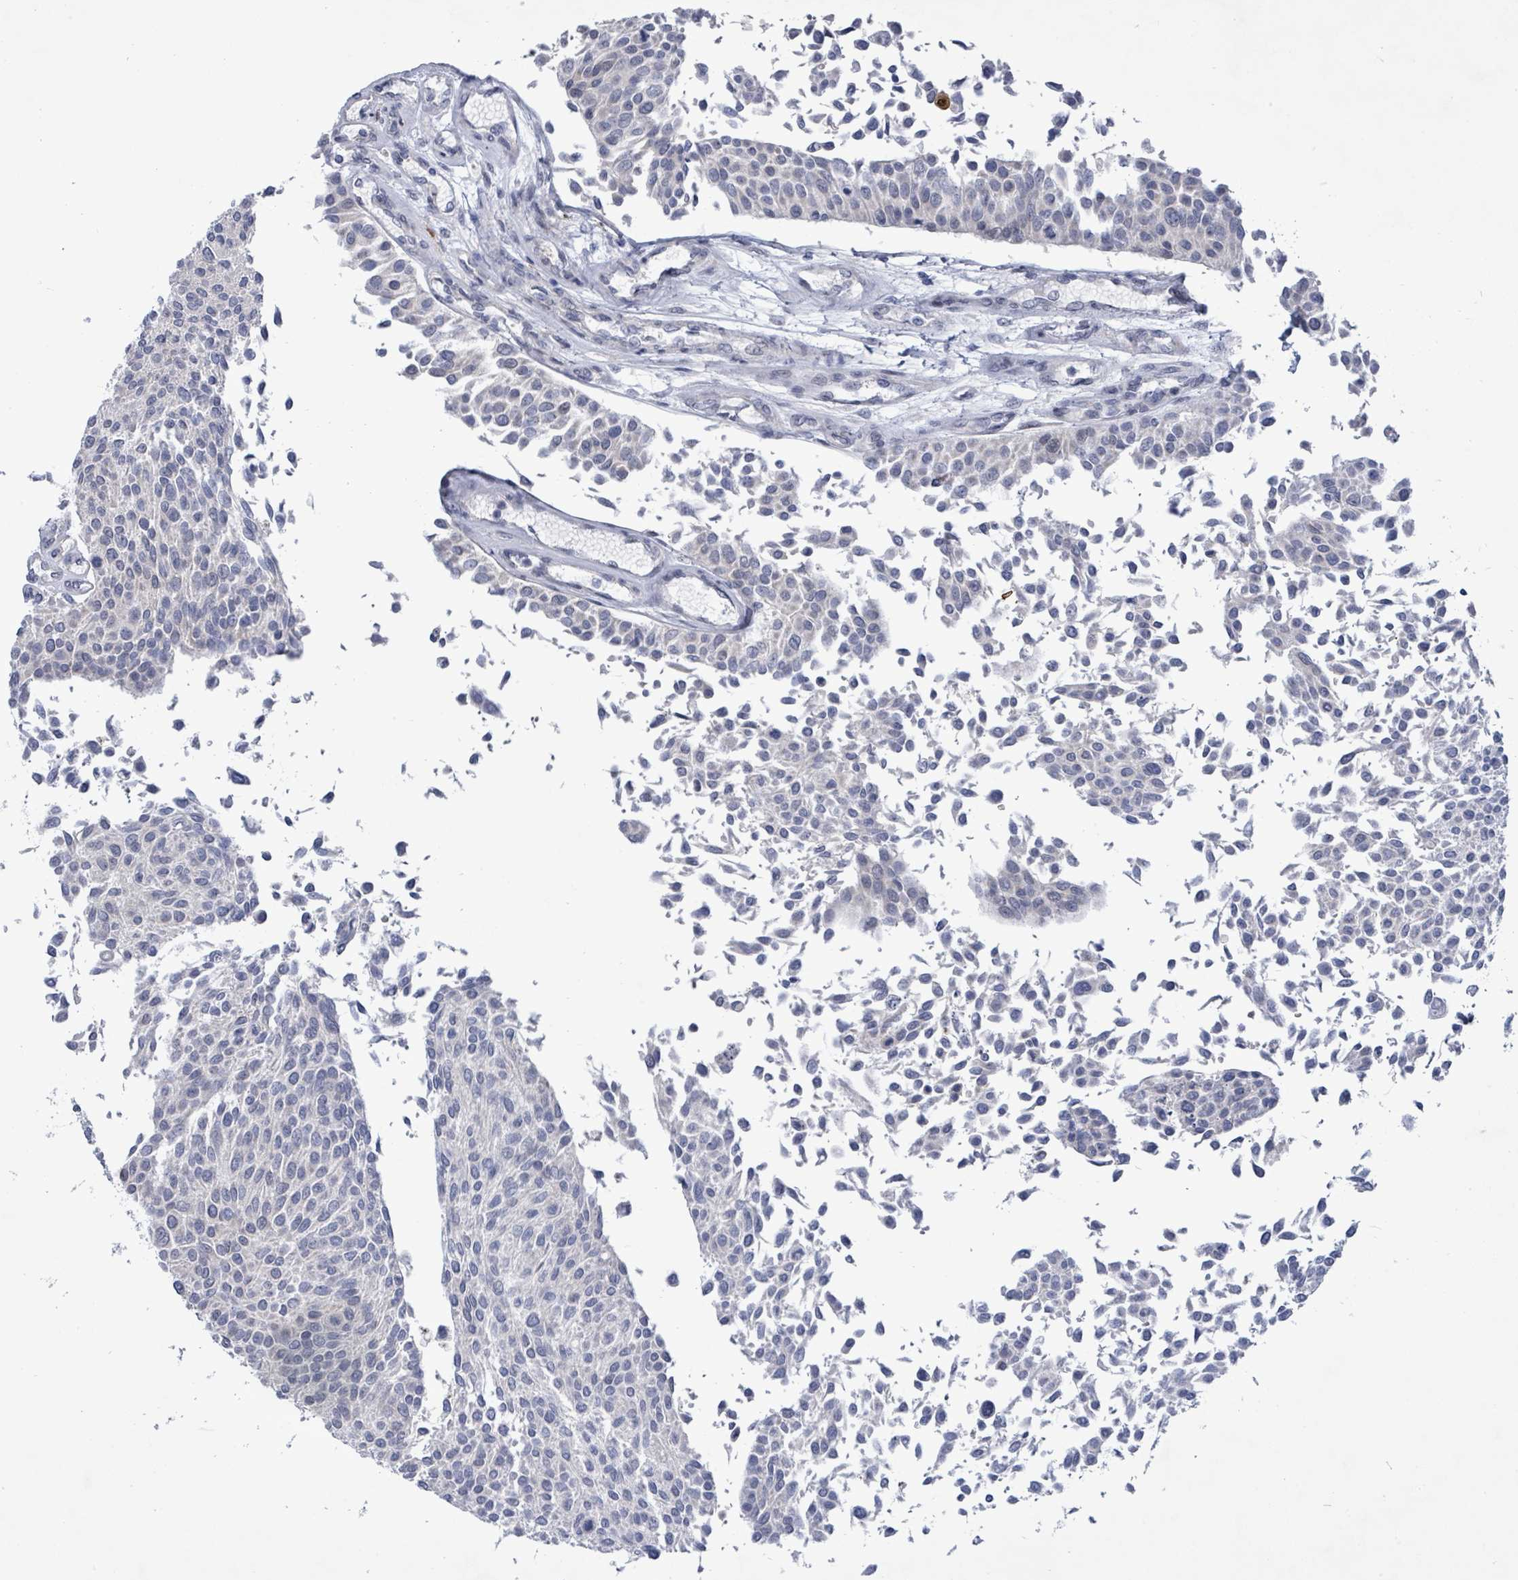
{"staining": {"intensity": "negative", "quantity": "none", "location": "none"}, "tissue": "urothelial cancer", "cell_type": "Tumor cells", "image_type": "cancer", "snomed": [{"axis": "morphology", "description": "Urothelial carcinoma, NOS"}, {"axis": "topography", "description": "Urinary bladder"}], "caption": "A micrograph of urothelial cancer stained for a protein reveals no brown staining in tumor cells.", "gene": "CT45A5", "patient": {"sex": "male", "age": 55}}